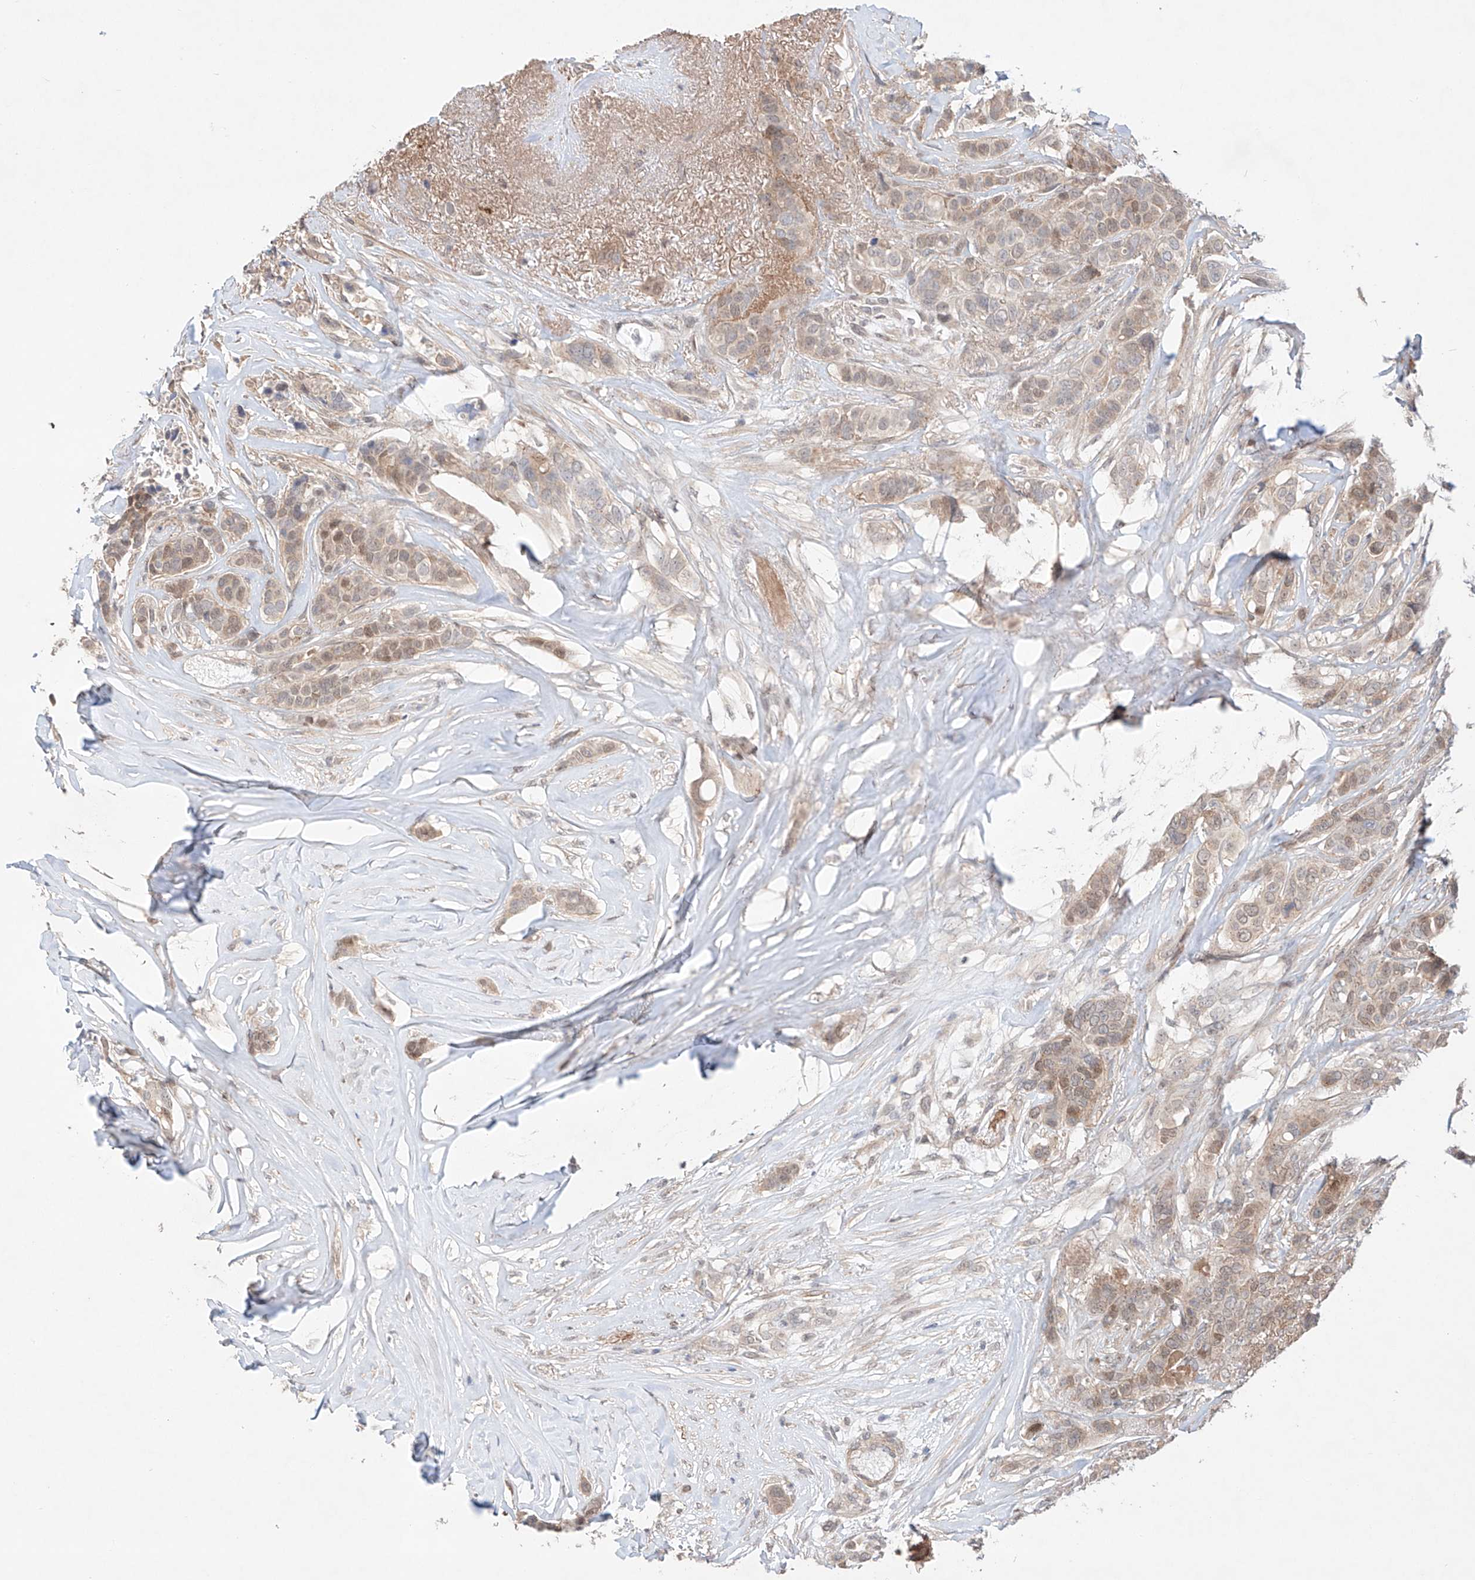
{"staining": {"intensity": "weak", "quantity": "<25%", "location": "cytoplasmic/membranous"}, "tissue": "breast cancer", "cell_type": "Tumor cells", "image_type": "cancer", "snomed": [{"axis": "morphology", "description": "Lobular carcinoma"}, {"axis": "topography", "description": "Breast"}], "caption": "A photomicrograph of breast cancer stained for a protein shows no brown staining in tumor cells.", "gene": "TSR2", "patient": {"sex": "female", "age": 51}}